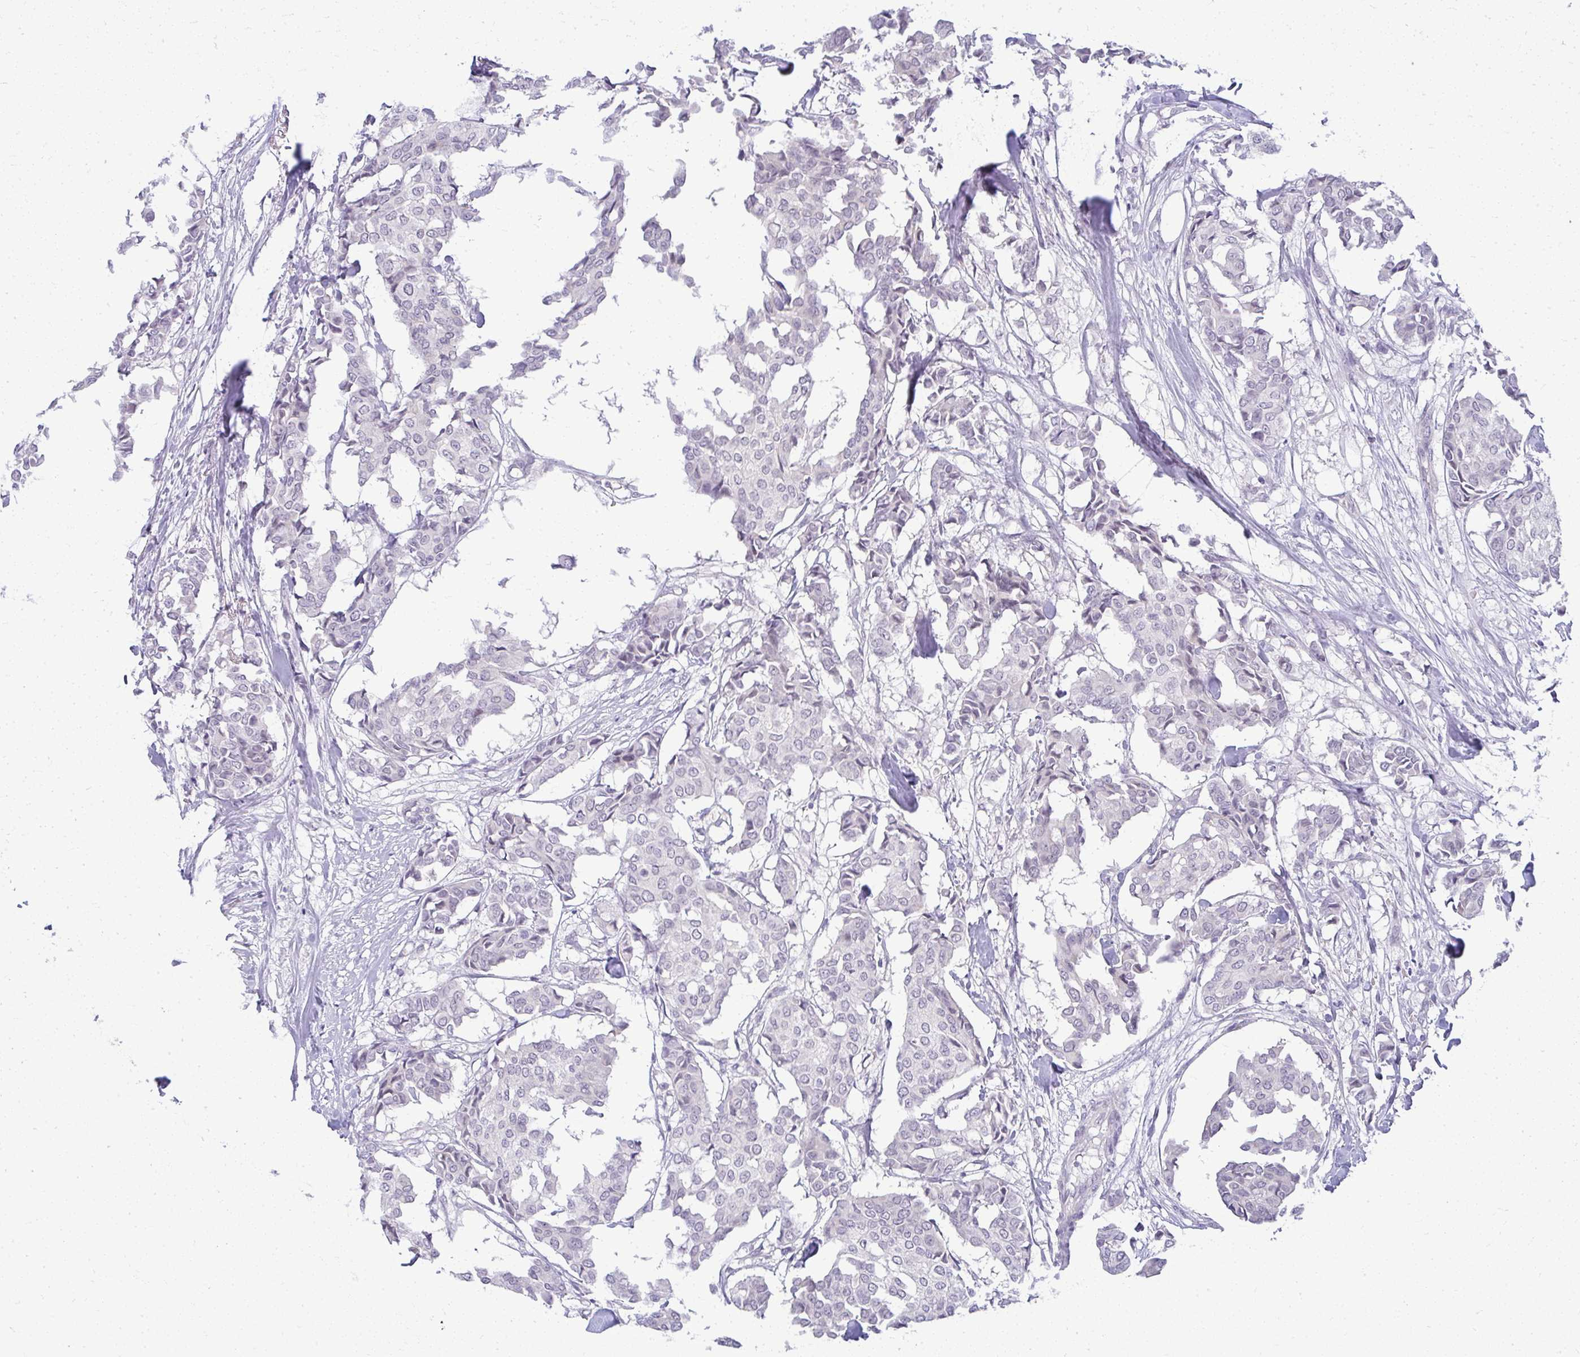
{"staining": {"intensity": "negative", "quantity": "none", "location": "none"}, "tissue": "breast cancer", "cell_type": "Tumor cells", "image_type": "cancer", "snomed": [{"axis": "morphology", "description": "Duct carcinoma"}, {"axis": "topography", "description": "Breast"}], "caption": "This photomicrograph is of infiltrating ductal carcinoma (breast) stained with immunohistochemistry (IHC) to label a protein in brown with the nuclei are counter-stained blue. There is no expression in tumor cells.", "gene": "TEX33", "patient": {"sex": "female", "age": 75}}